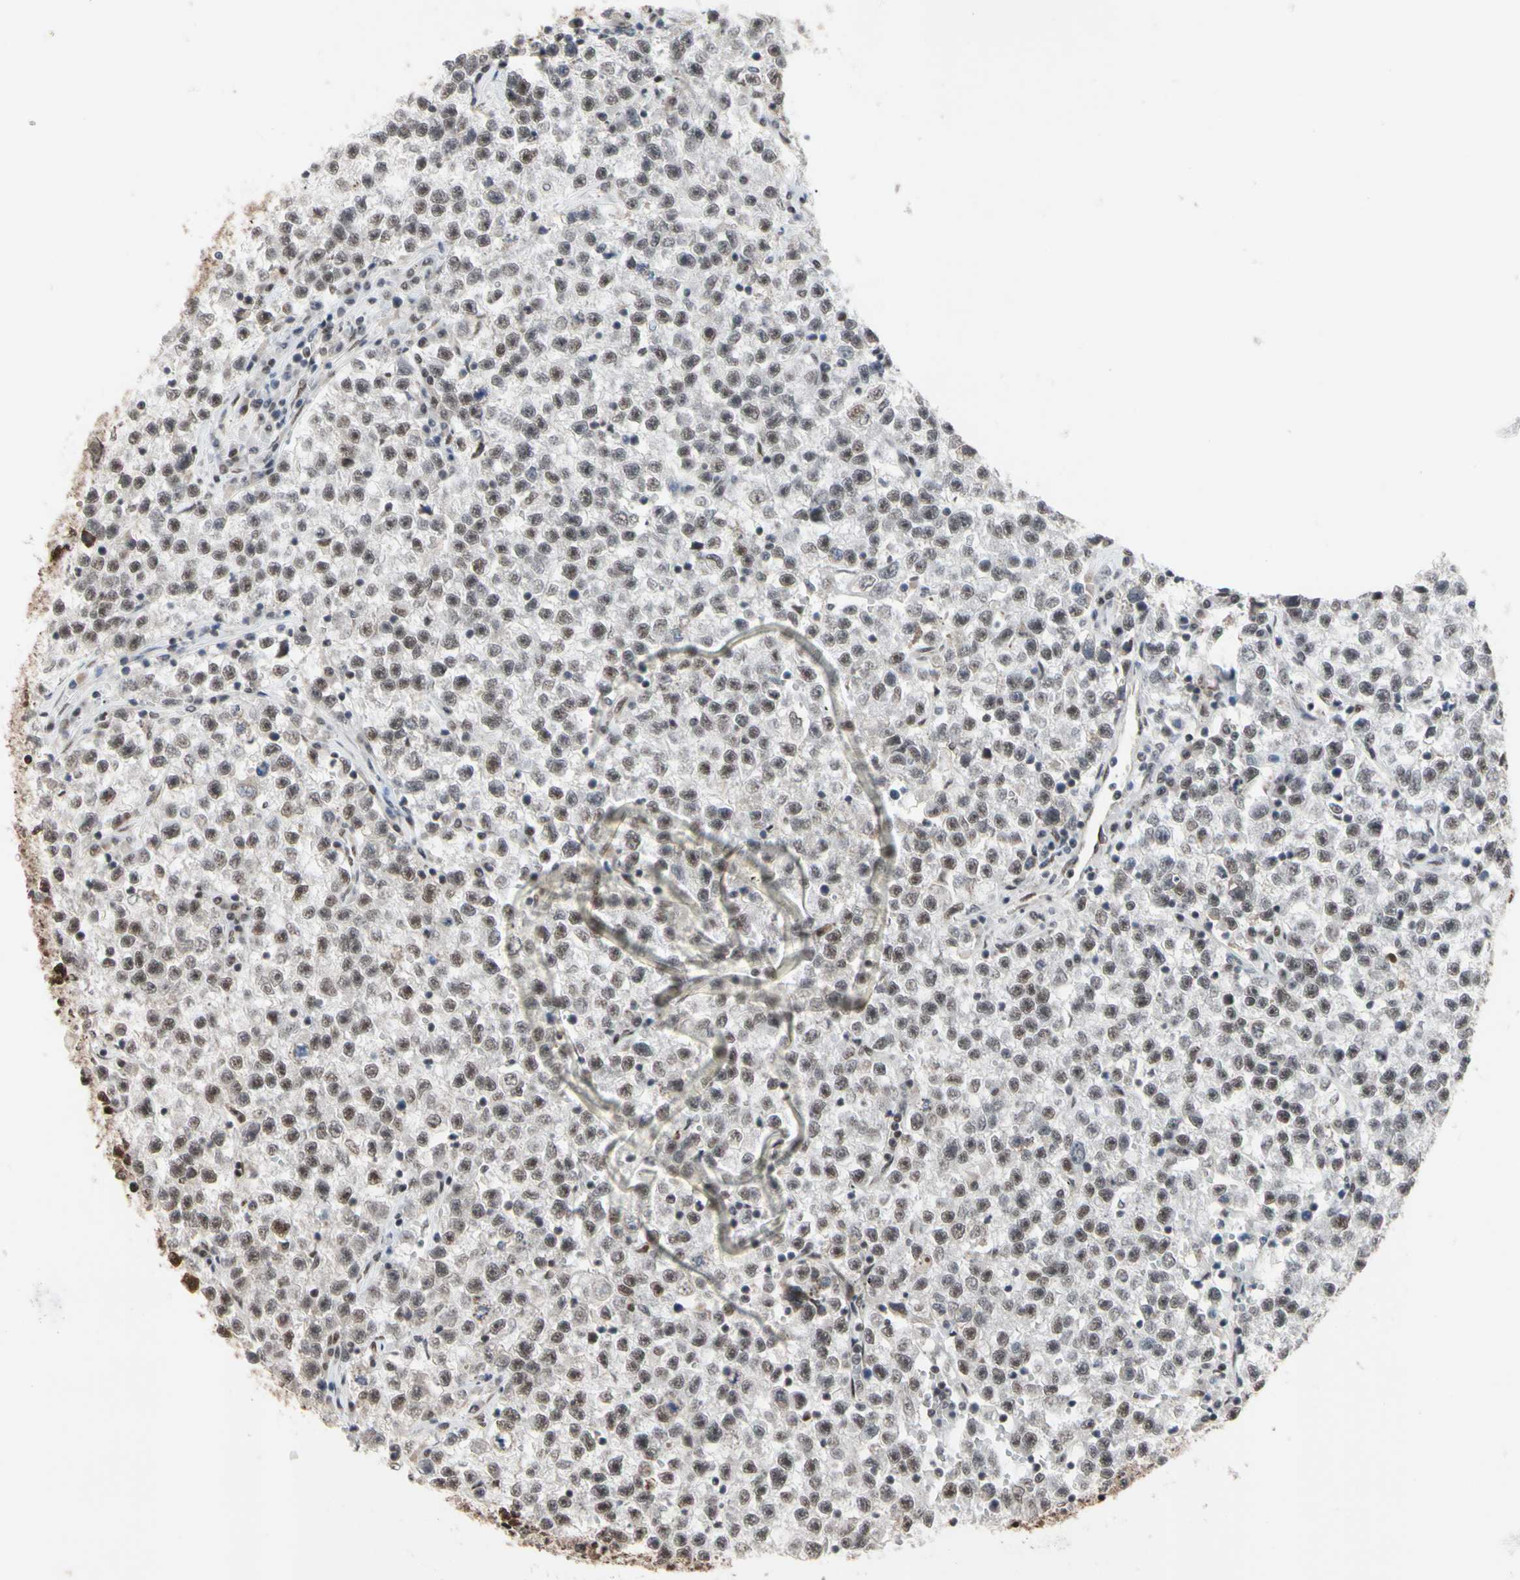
{"staining": {"intensity": "weak", "quantity": "25%-75%", "location": "nuclear"}, "tissue": "testis cancer", "cell_type": "Tumor cells", "image_type": "cancer", "snomed": [{"axis": "morphology", "description": "Seminoma, NOS"}, {"axis": "topography", "description": "Testis"}], "caption": "An image of human seminoma (testis) stained for a protein displays weak nuclear brown staining in tumor cells.", "gene": "FAM98B", "patient": {"sex": "male", "age": 22}}